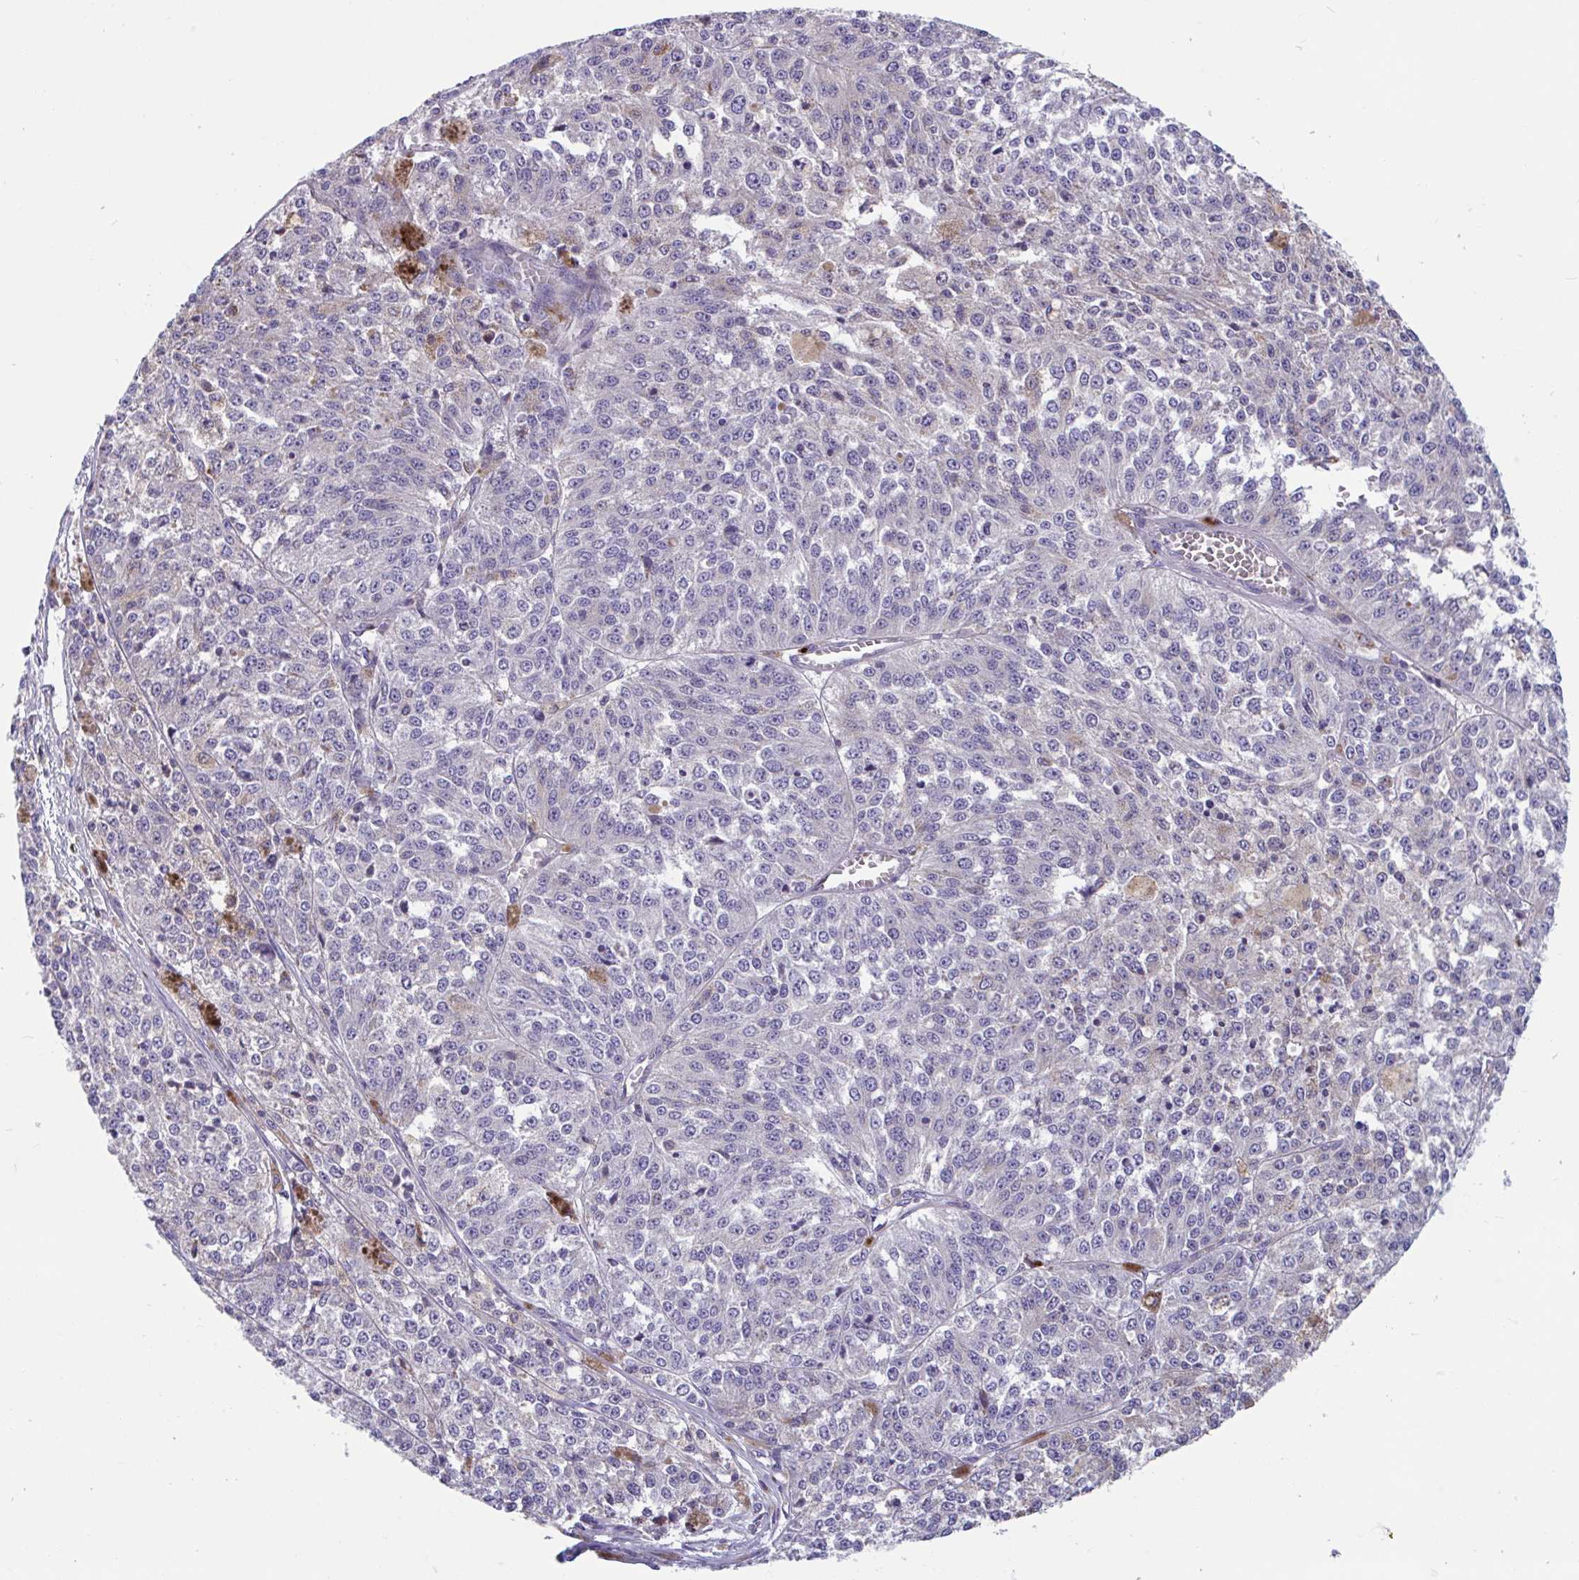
{"staining": {"intensity": "negative", "quantity": "none", "location": "none"}, "tissue": "melanoma", "cell_type": "Tumor cells", "image_type": "cancer", "snomed": [{"axis": "morphology", "description": "Malignant melanoma, Metastatic site"}, {"axis": "topography", "description": "Lymph node"}], "caption": "Immunohistochemistry (IHC) of malignant melanoma (metastatic site) demonstrates no expression in tumor cells.", "gene": "OR13A1", "patient": {"sex": "female", "age": 64}}